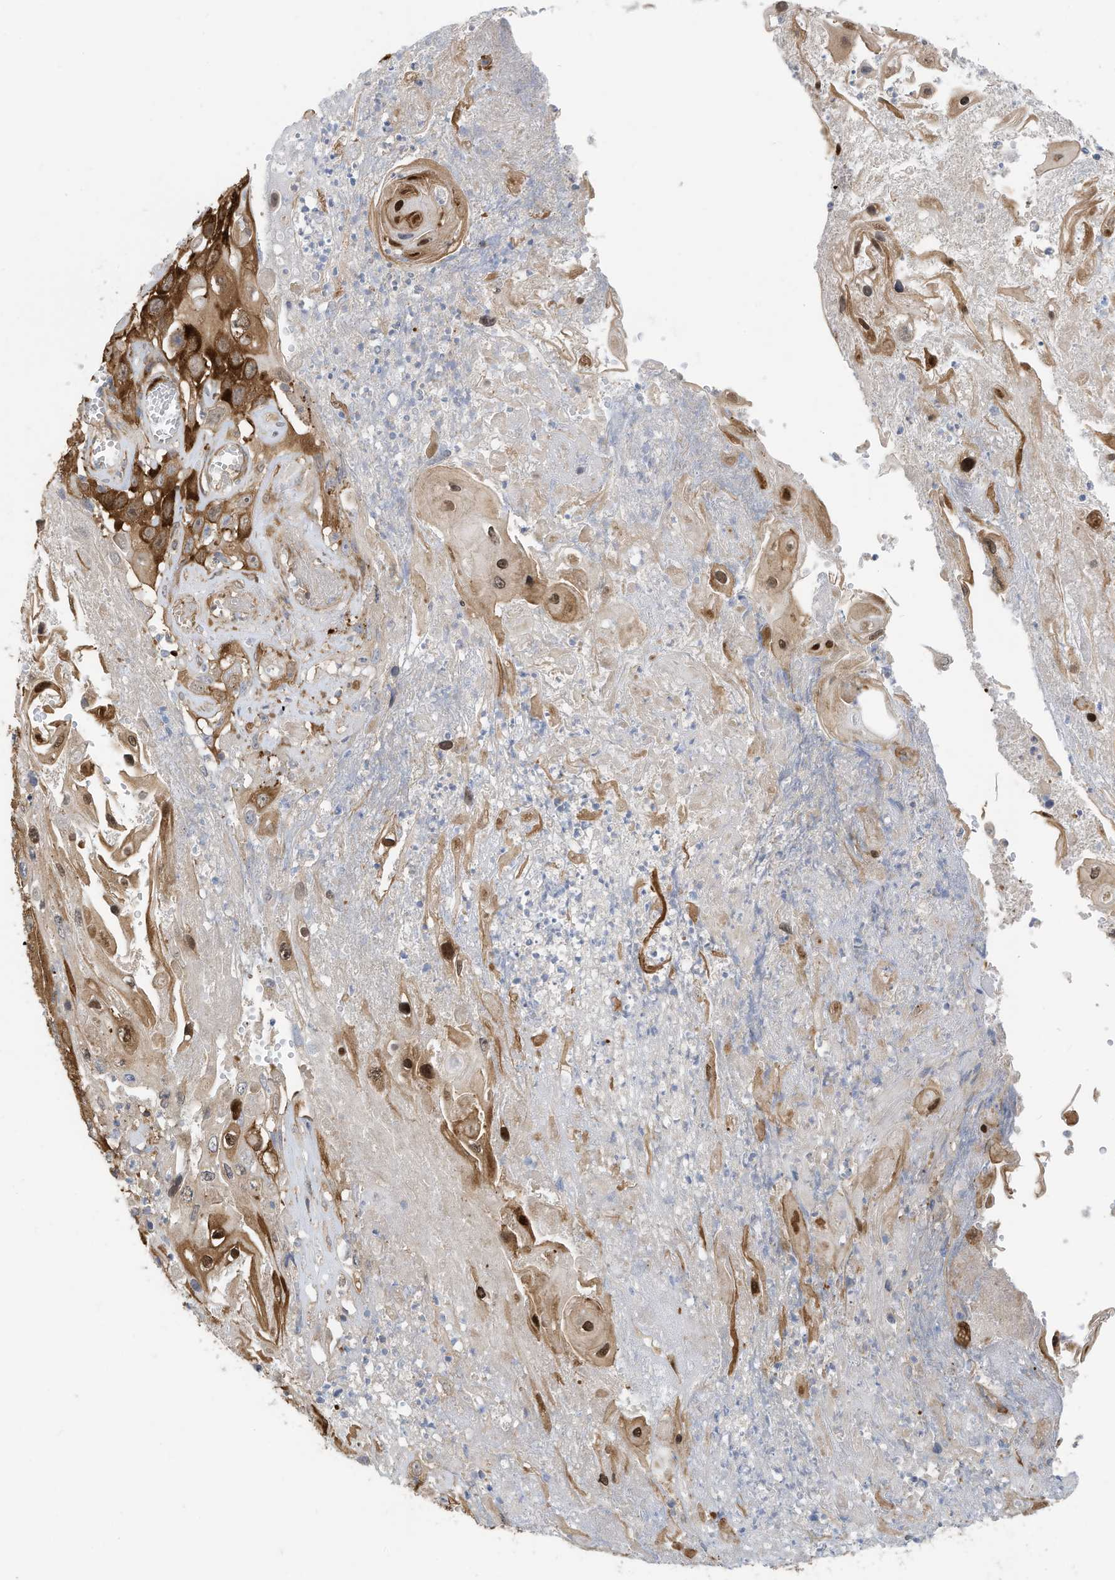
{"staining": {"intensity": "moderate", "quantity": "25%-75%", "location": "cytoplasmic/membranous,nuclear"}, "tissue": "skin cancer", "cell_type": "Tumor cells", "image_type": "cancer", "snomed": [{"axis": "morphology", "description": "Squamous cell carcinoma, NOS"}, {"axis": "topography", "description": "Skin"}], "caption": "An immunohistochemistry micrograph of tumor tissue is shown. Protein staining in brown shows moderate cytoplasmic/membranous and nuclear positivity in skin cancer (squamous cell carcinoma) within tumor cells.", "gene": "USE1", "patient": {"sex": "male", "age": 55}}